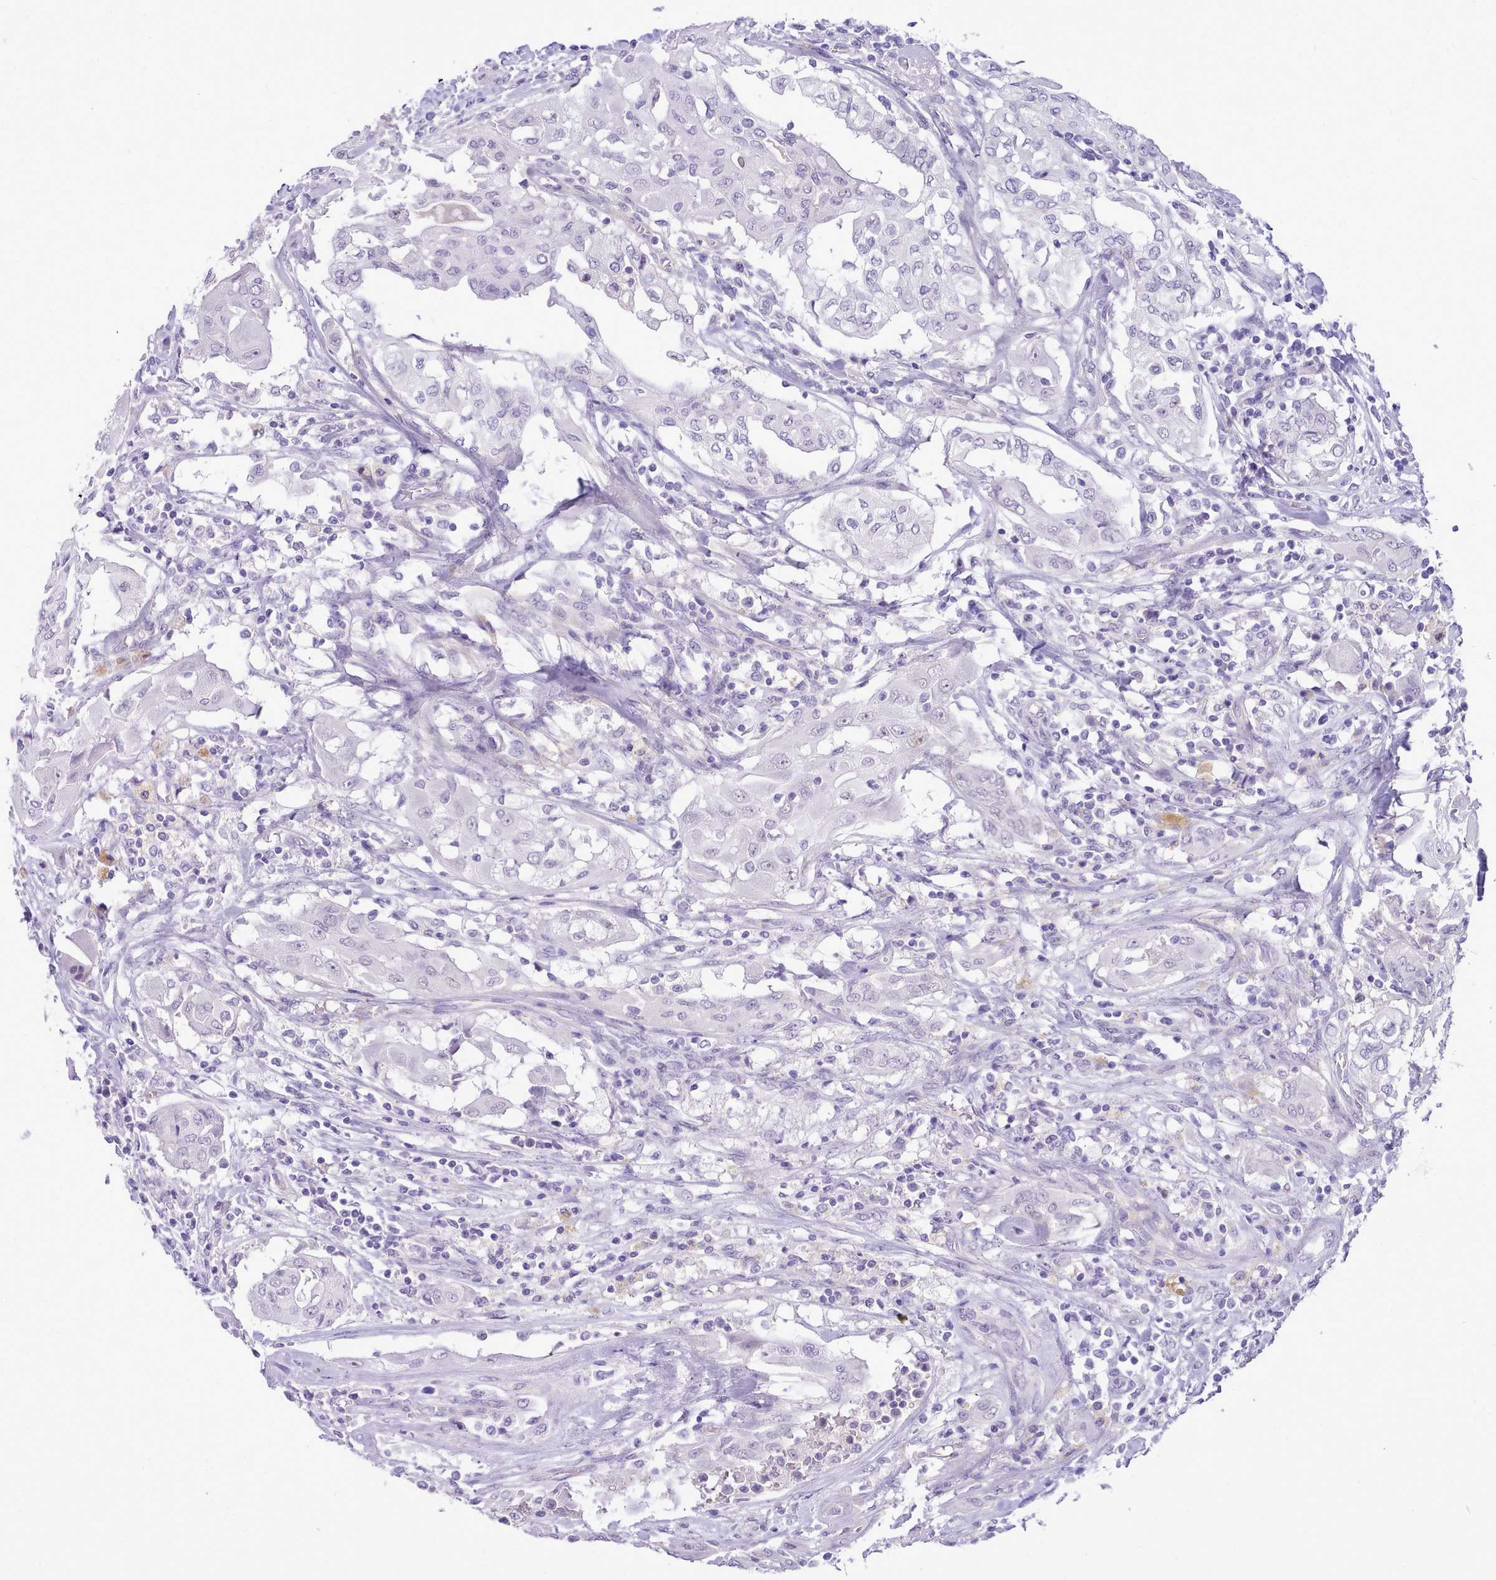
{"staining": {"intensity": "negative", "quantity": "none", "location": "none"}, "tissue": "thyroid cancer", "cell_type": "Tumor cells", "image_type": "cancer", "snomed": [{"axis": "morphology", "description": "Papillary adenocarcinoma, NOS"}, {"axis": "topography", "description": "Thyroid gland"}], "caption": "A photomicrograph of papillary adenocarcinoma (thyroid) stained for a protein displays no brown staining in tumor cells.", "gene": "LRRC37A", "patient": {"sex": "female", "age": 59}}